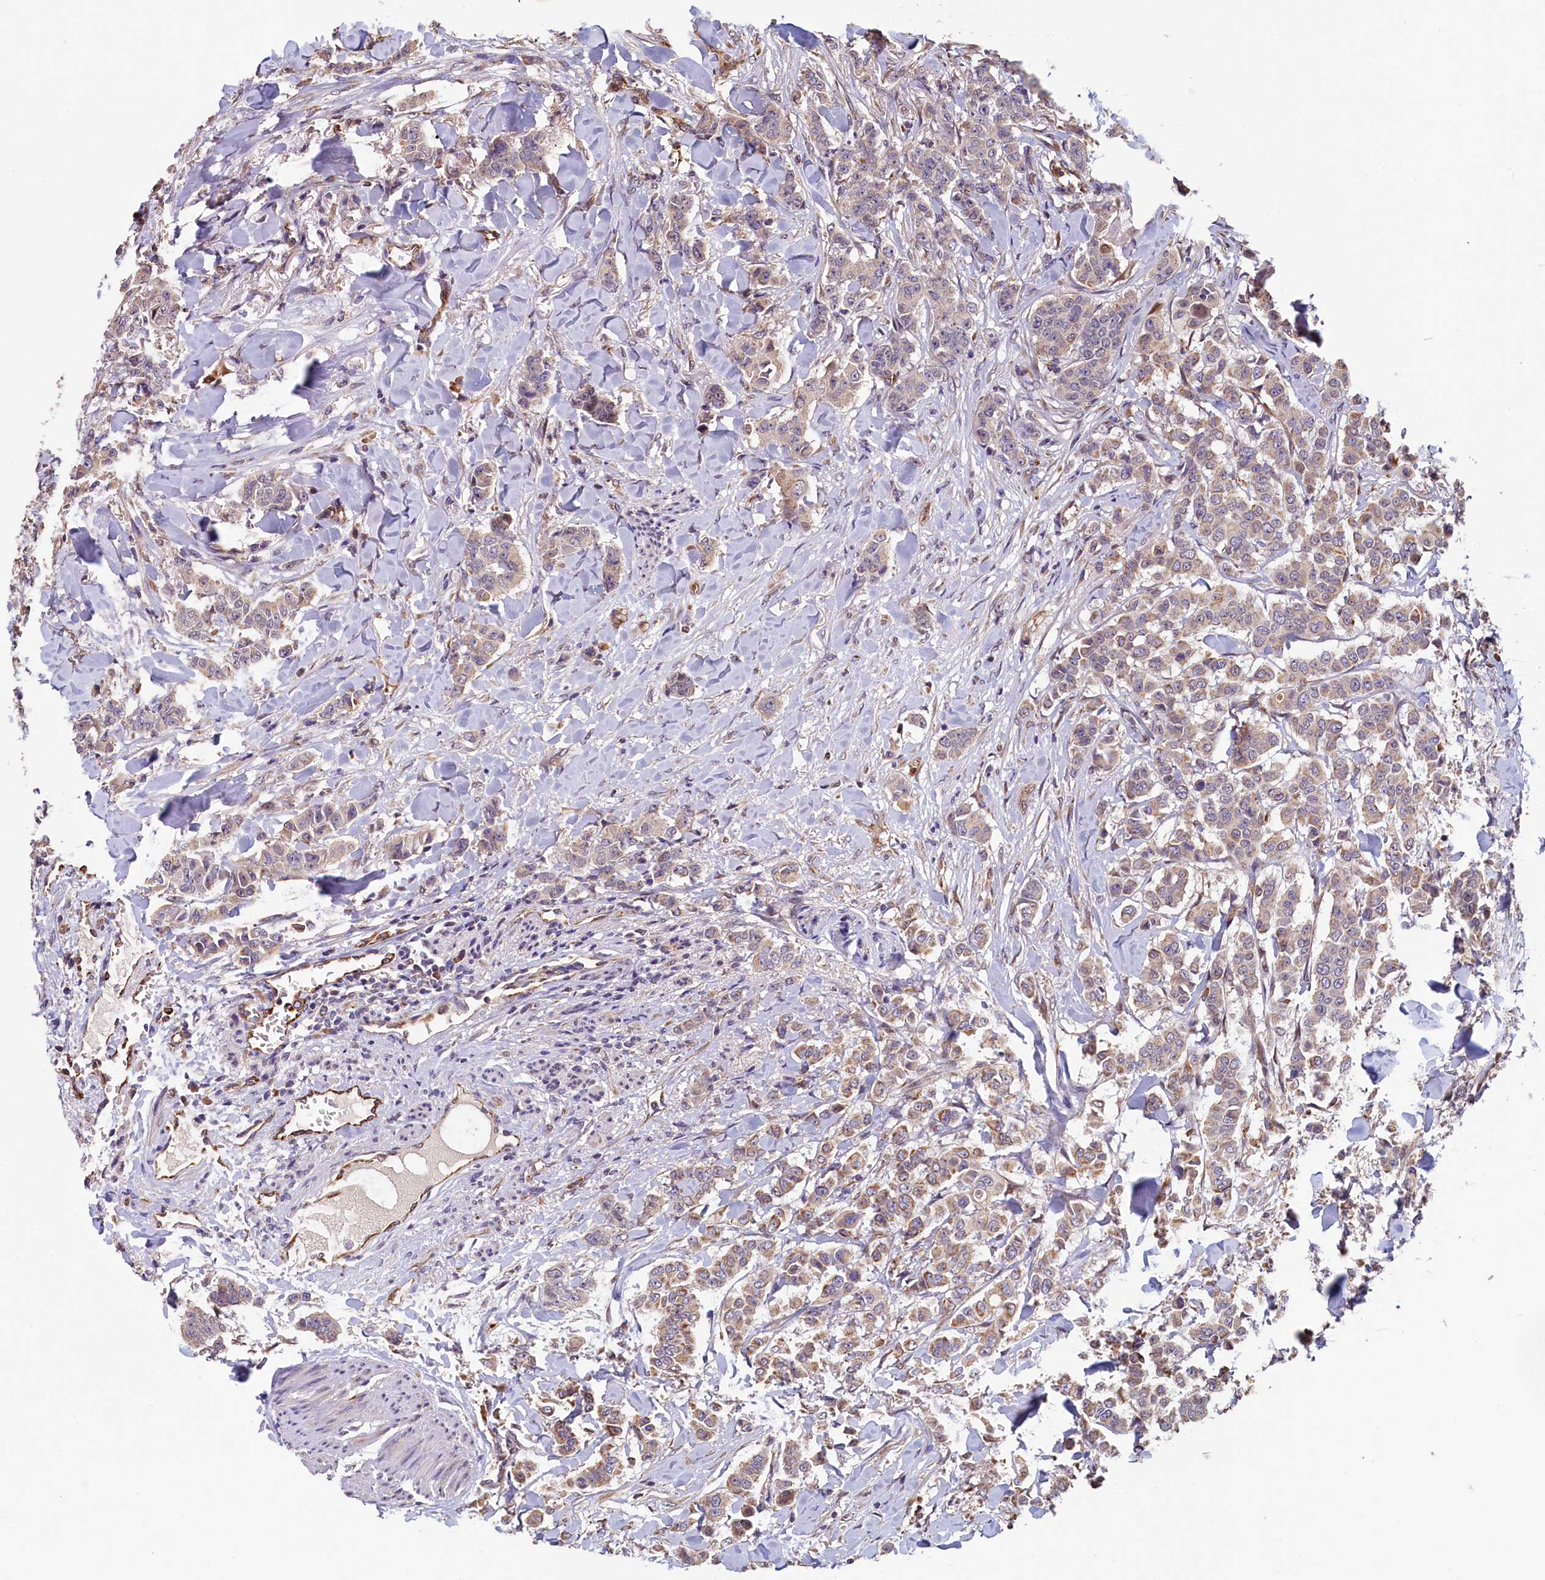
{"staining": {"intensity": "weak", "quantity": ">75%", "location": "cytoplasmic/membranous"}, "tissue": "breast cancer", "cell_type": "Tumor cells", "image_type": "cancer", "snomed": [{"axis": "morphology", "description": "Duct carcinoma"}, {"axis": "topography", "description": "Breast"}], "caption": "A brown stain shows weak cytoplasmic/membranous positivity of a protein in human breast cancer (invasive ductal carcinoma) tumor cells.", "gene": "ACSBG1", "patient": {"sex": "female", "age": 40}}